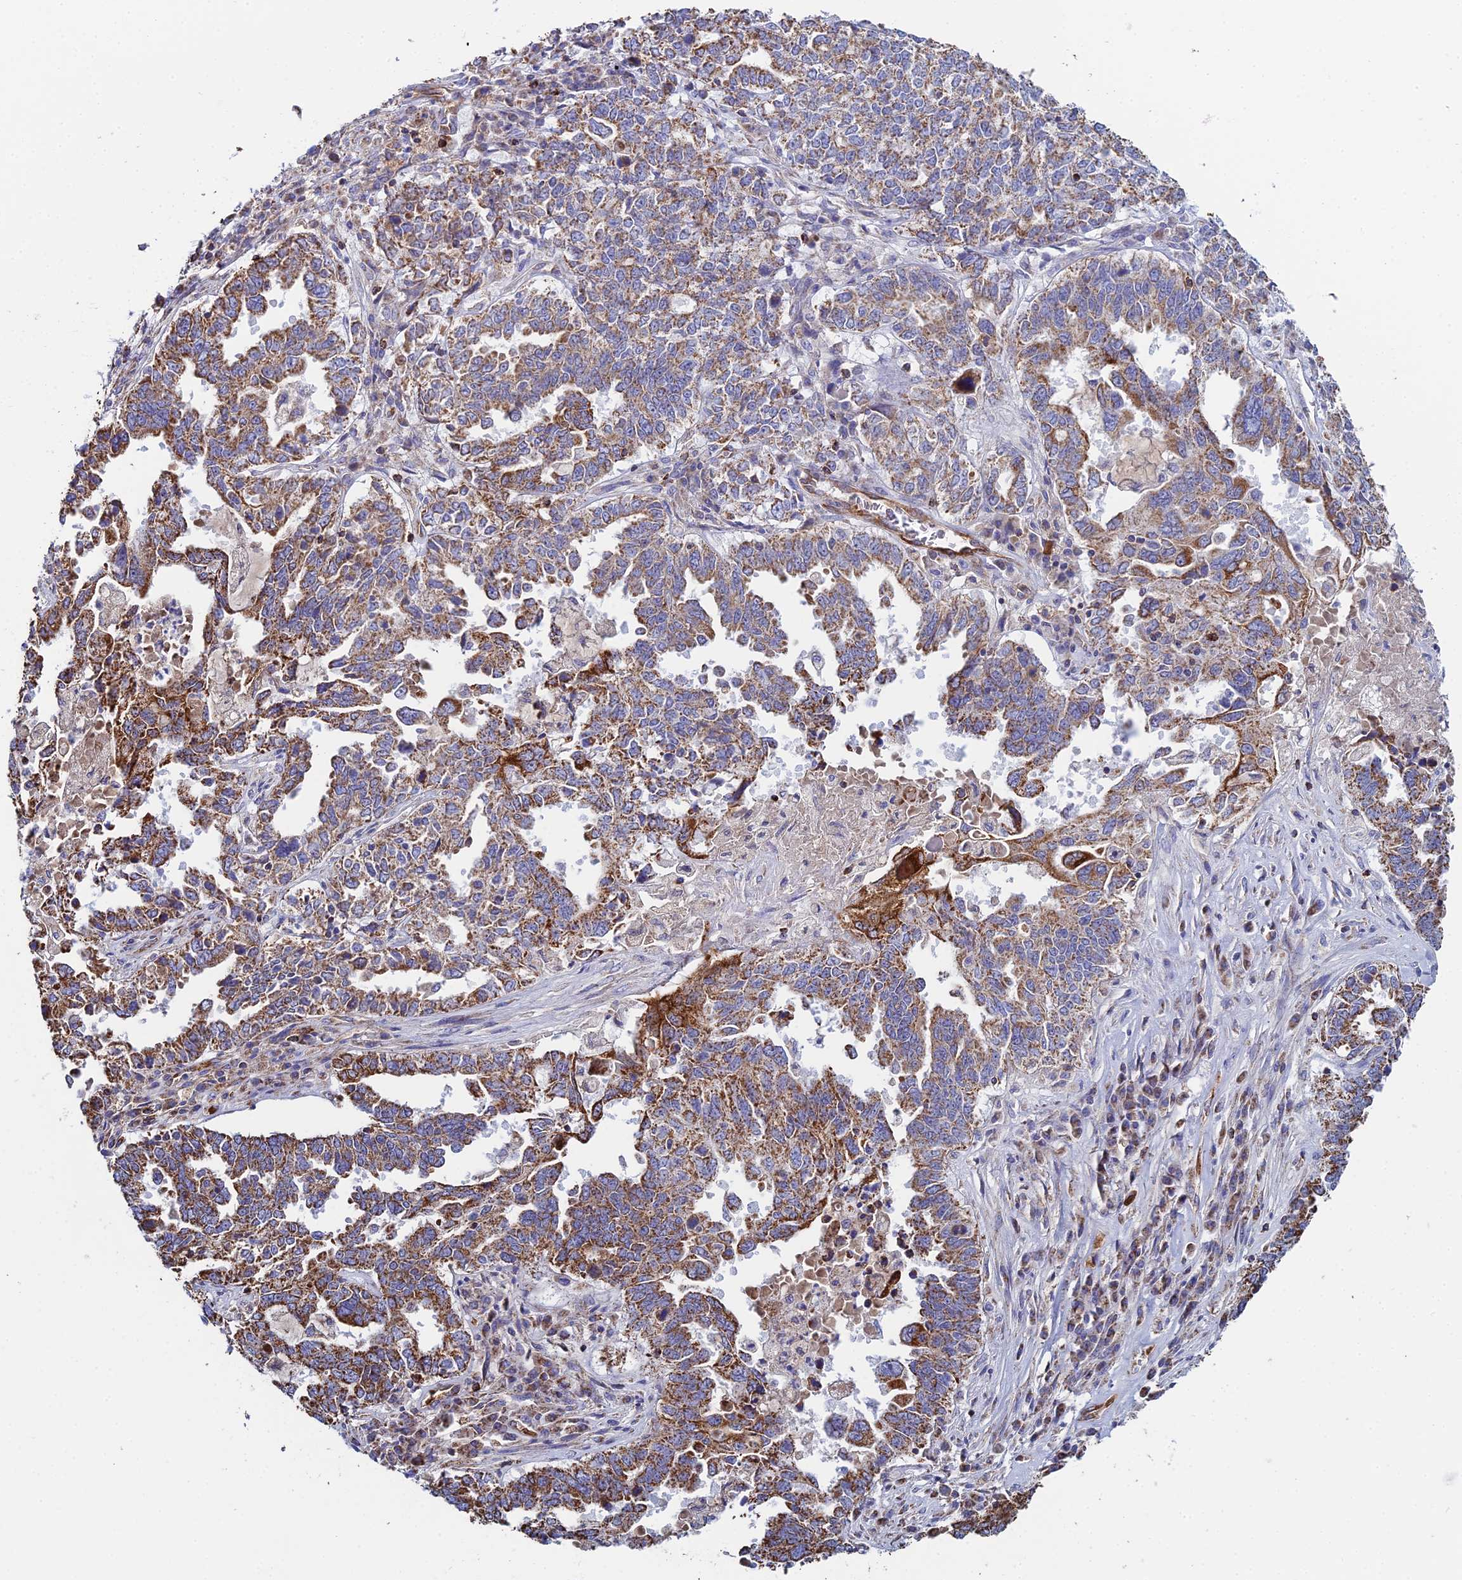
{"staining": {"intensity": "strong", "quantity": ">75%", "location": "cytoplasmic/membranous"}, "tissue": "ovarian cancer", "cell_type": "Tumor cells", "image_type": "cancer", "snomed": [{"axis": "morphology", "description": "Carcinoma, endometroid"}, {"axis": "topography", "description": "Ovary"}], "caption": "A high-resolution micrograph shows immunohistochemistry staining of ovarian cancer (endometroid carcinoma), which reveals strong cytoplasmic/membranous expression in approximately >75% of tumor cells. (Stains: DAB (3,3'-diaminobenzidine) in brown, nuclei in blue, Microscopy: brightfield microscopy at high magnification).", "gene": "SPOCK2", "patient": {"sex": "female", "age": 62}}